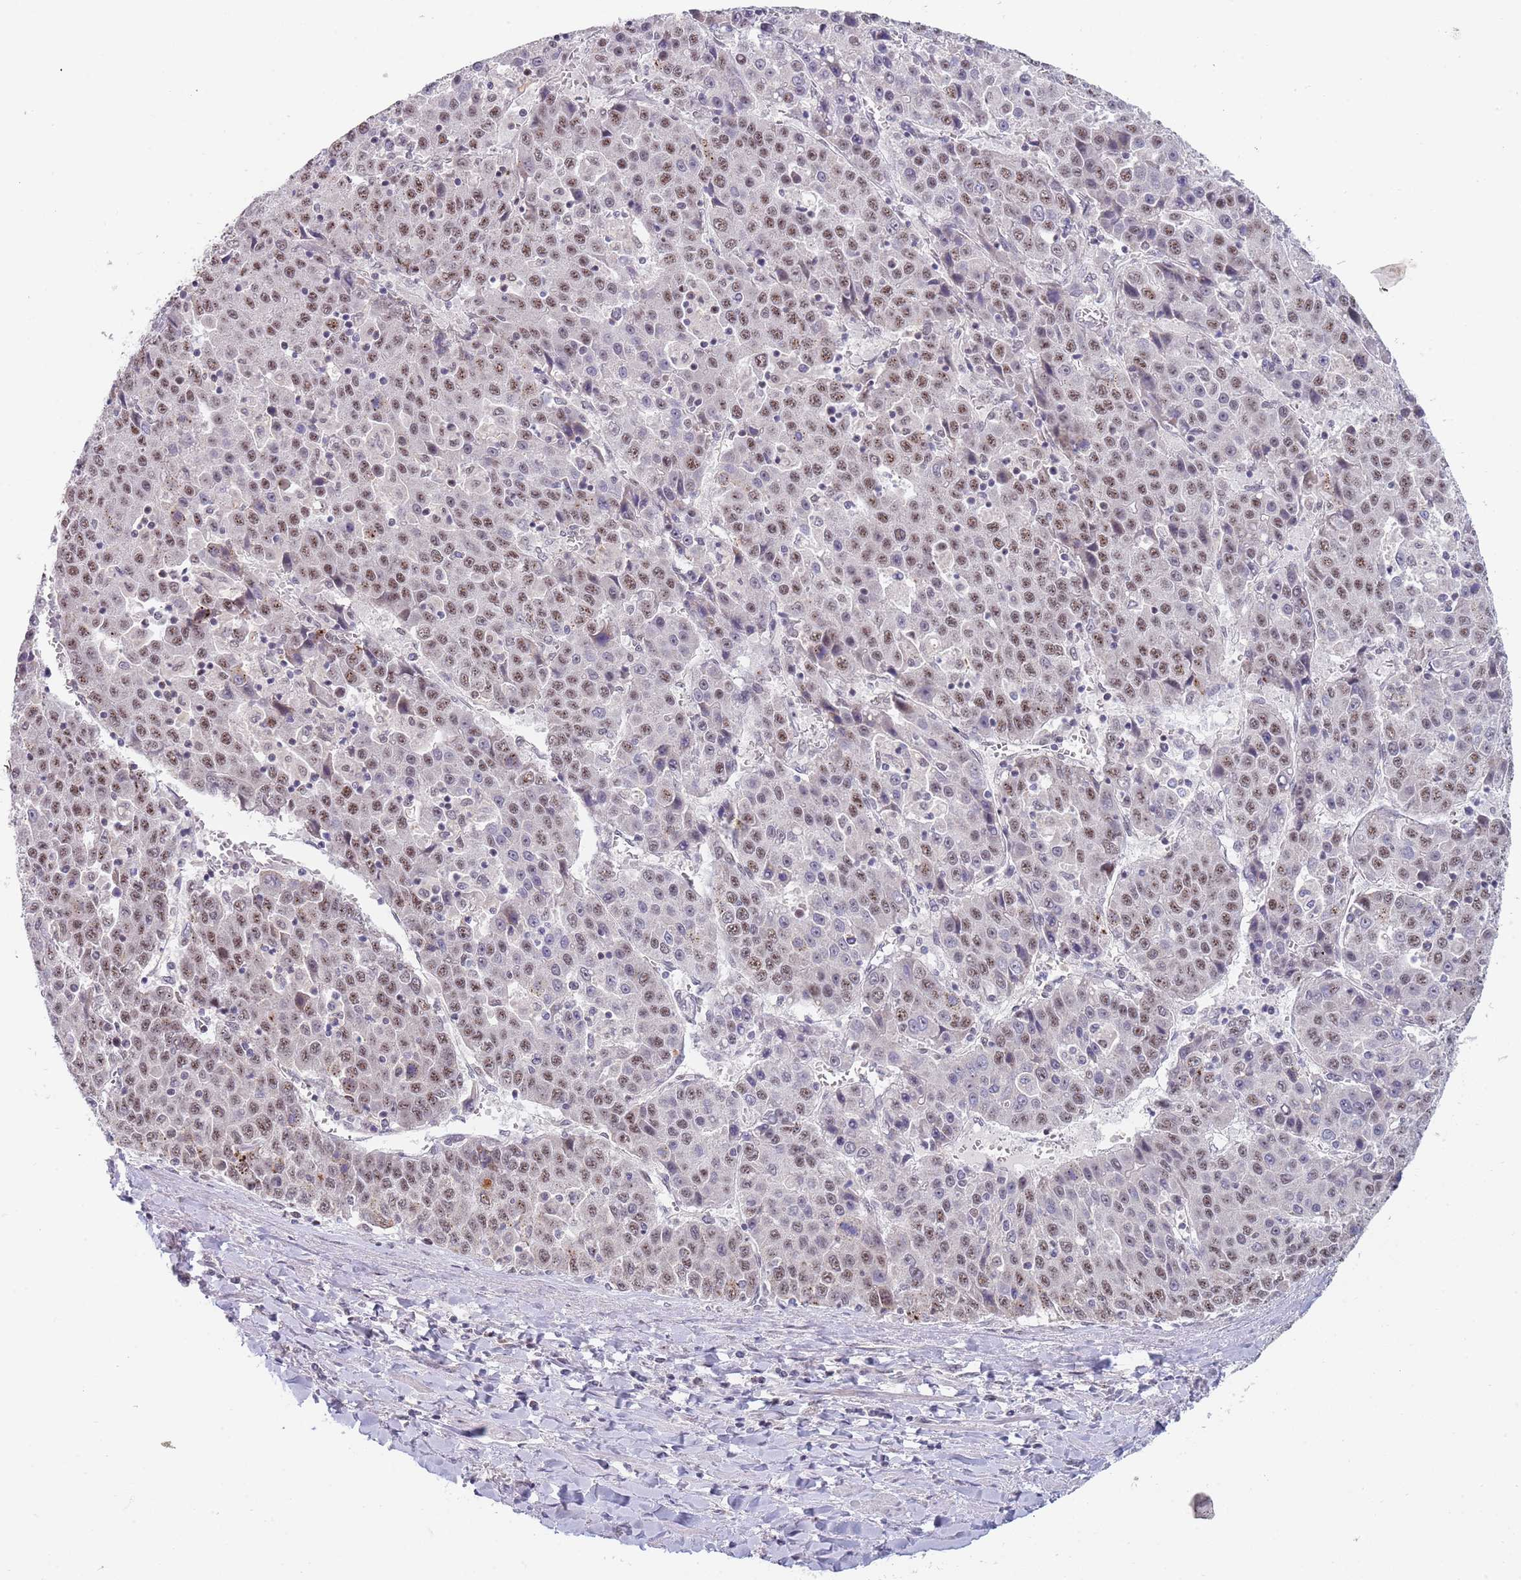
{"staining": {"intensity": "moderate", "quantity": "25%-75%", "location": "nuclear"}, "tissue": "liver cancer", "cell_type": "Tumor cells", "image_type": "cancer", "snomed": [{"axis": "morphology", "description": "Carcinoma, Hepatocellular, NOS"}, {"axis": "topography", "description": "Liver"}], "caption": "The immunohistochemical stain highlights moderate nuclear staining in tumor cells of liver cancer tissue. The staining was performed using DAB, with brown indicating positive protein expression. Nuclei are stained blue with hematoxylin.", "gene": "PLCL2", "patient": {"sex": "female", "age": 53}}